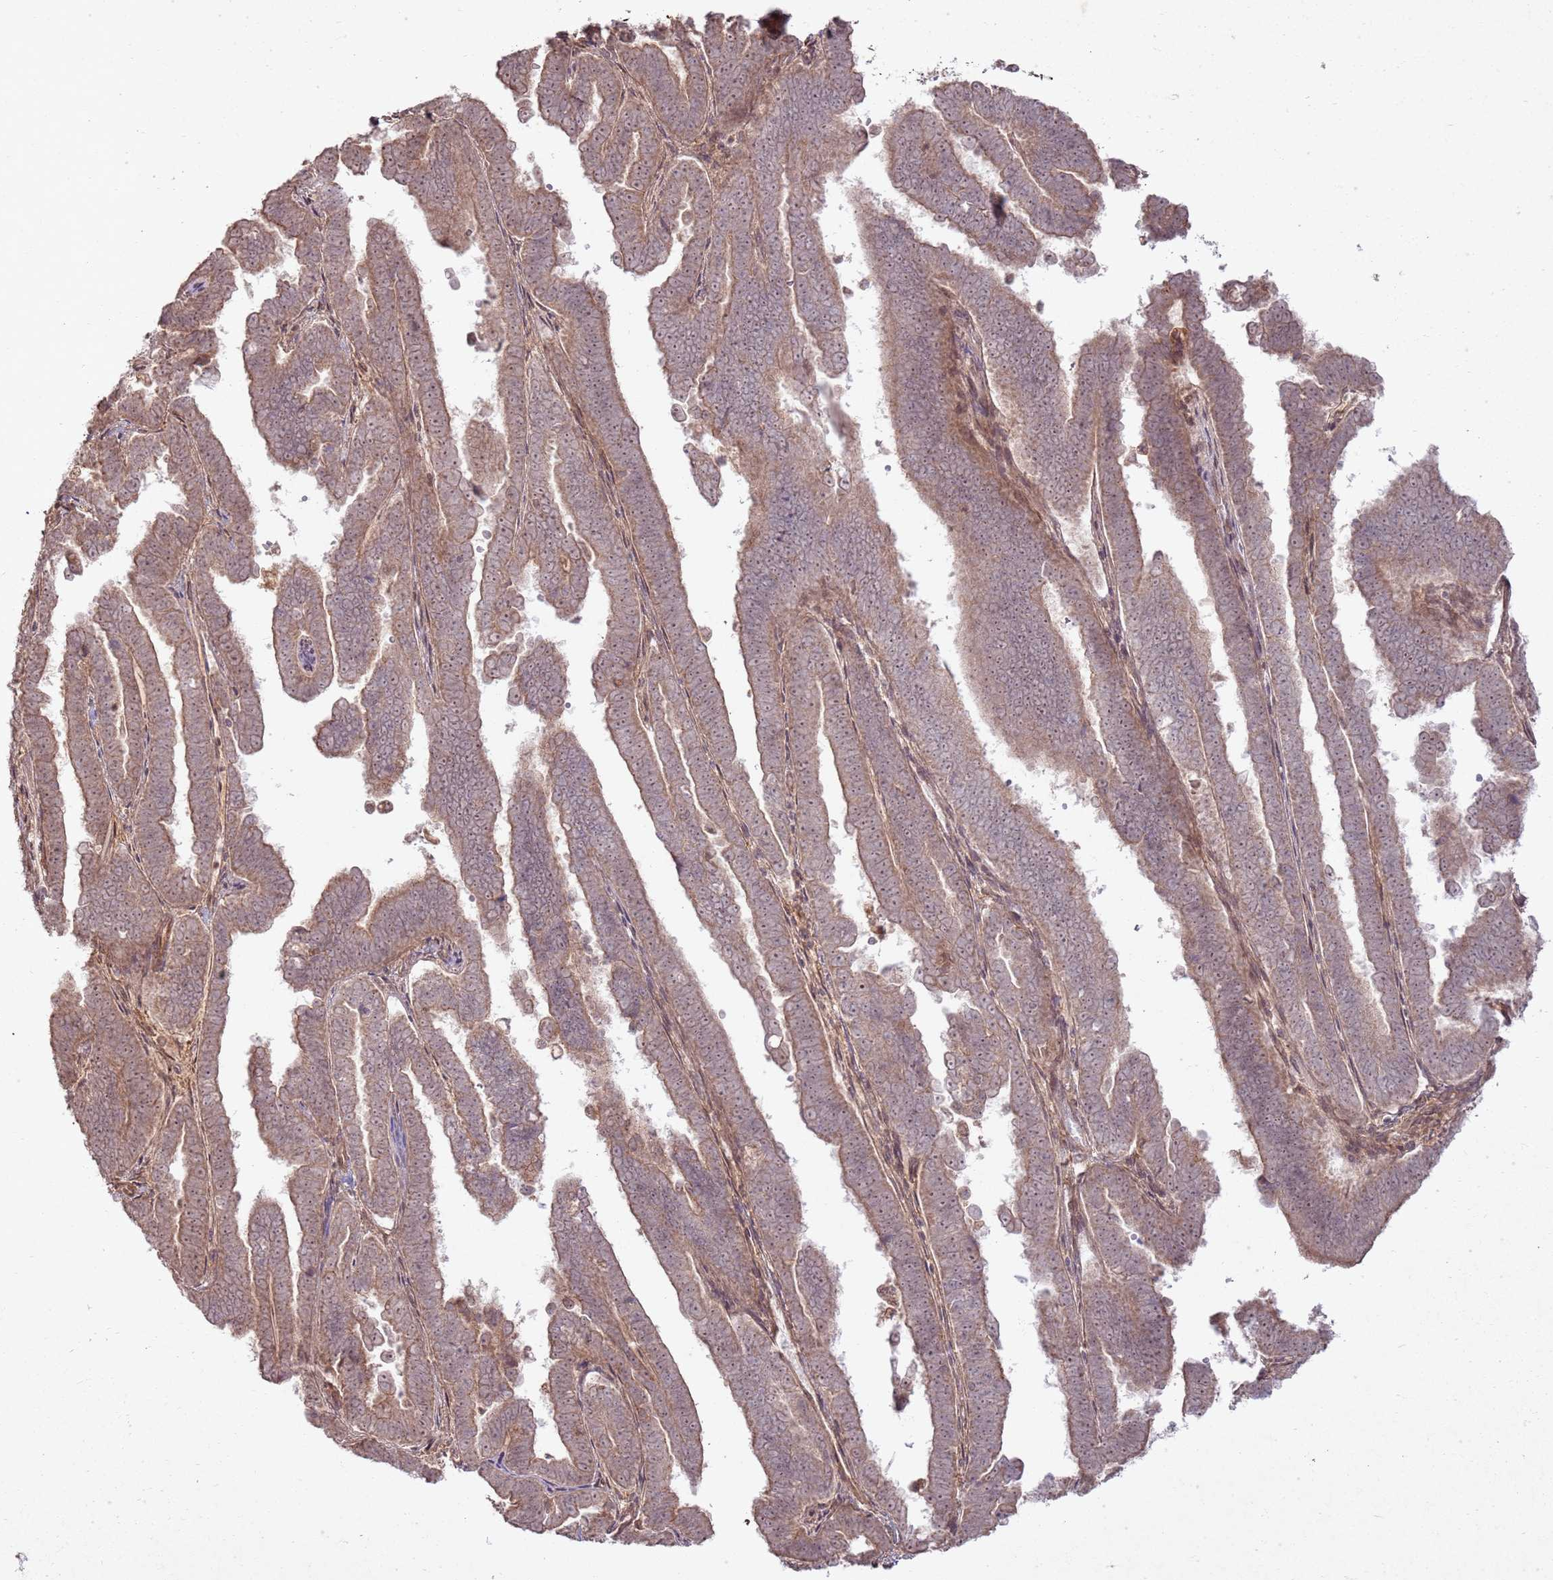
{"staining": {"intensity": "moderate", "quantity": "25%-75%", "location": "cytoplasmic/membranous"}, "tissue": "endometrial cancer", "cell_type": "Tumor cells", "image_type": "cancer", "snomed": [{"axis": "morphology", "description": "Adenocarcinoma, NOS"}, {"axis": "topography", "description": "Endometrium"}], "caption": "DAB (3,3'-diaminobenzidine) immunohistochemical staining of human adenocarcinoma (endometrial) demonstrates moderate cytoplasmic/membranous protein expression in about 25%-75% of tumor cells. (IHC, brightfield microscopy, high magnification).", "gene": "ZNF623", "patient": {"sex": "female", "age": 75}}